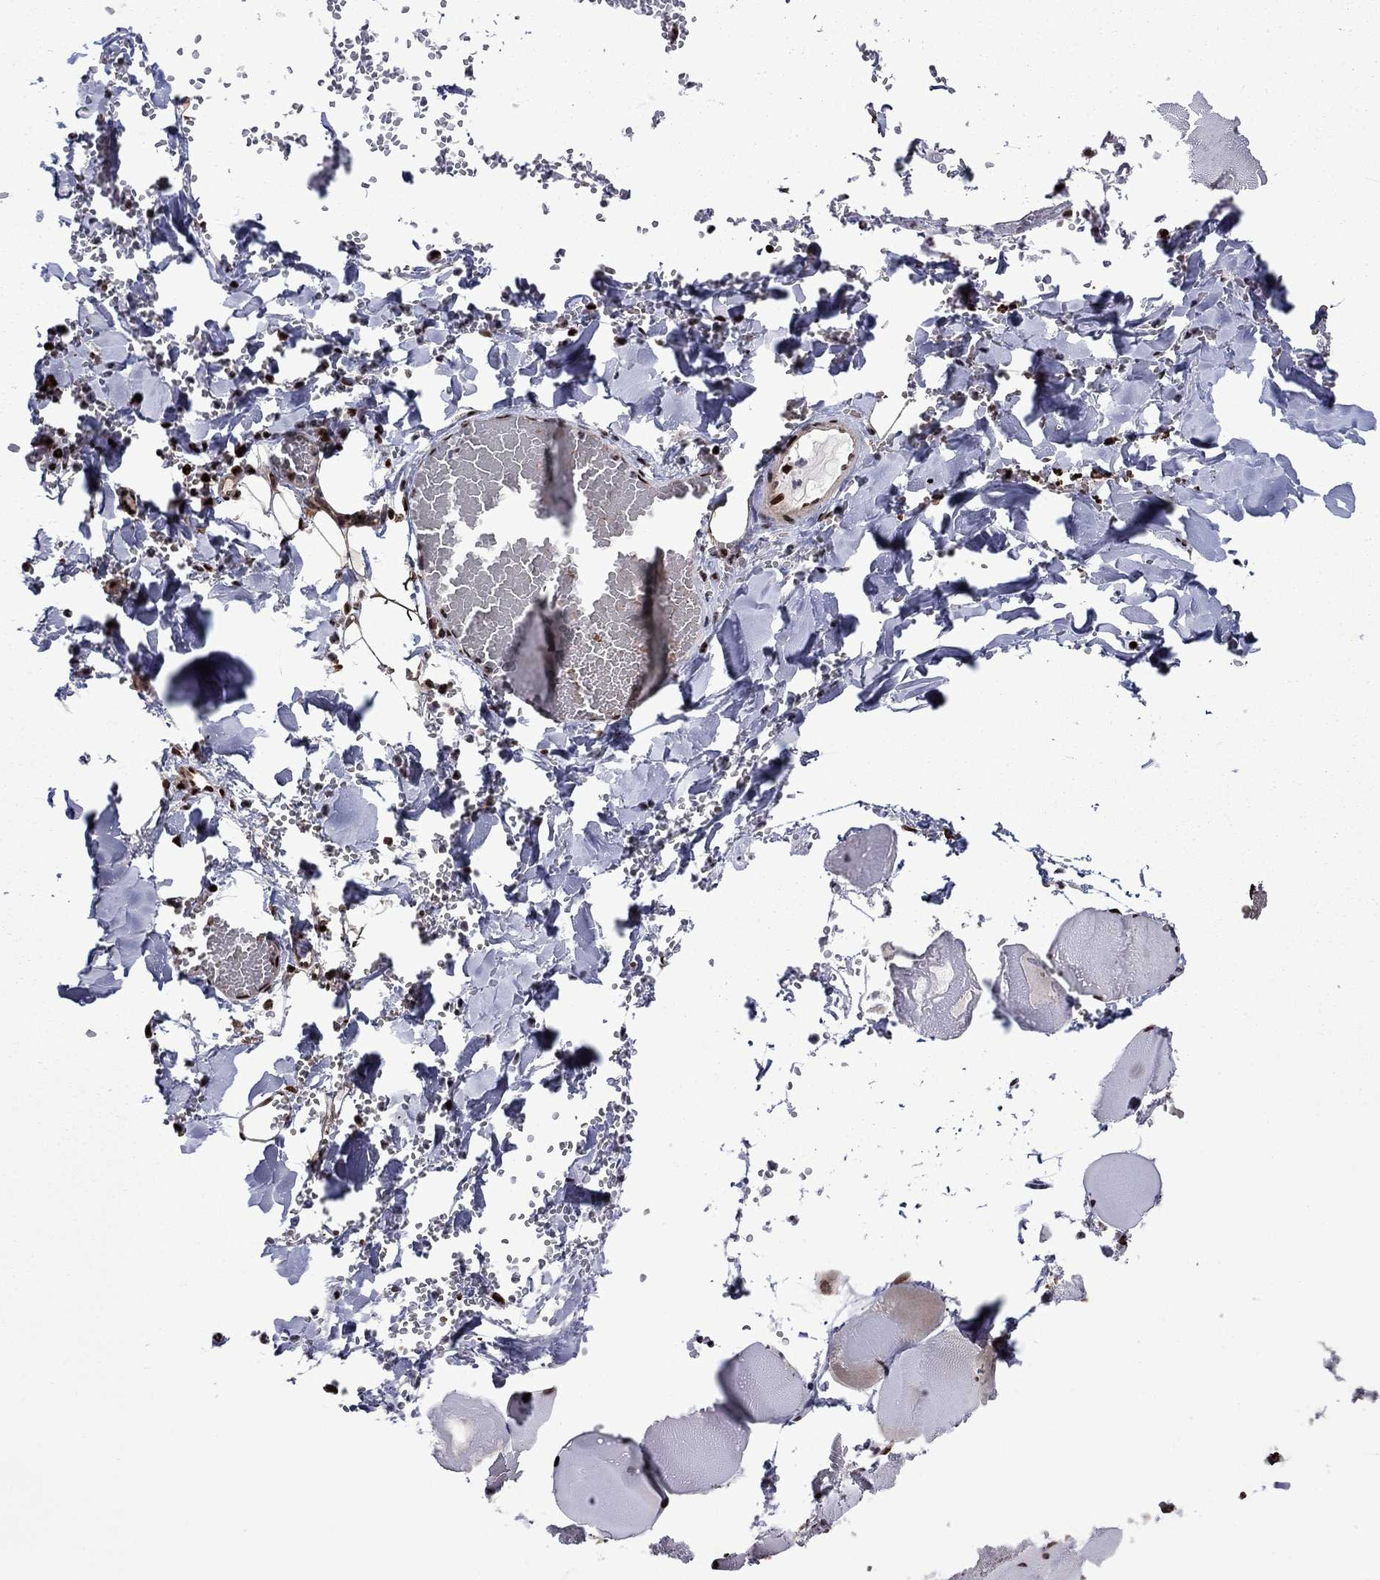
{"staining": {"intensity": "strong", "quantity": ">75%", "location": "nuclear"}, "tissue": "skeletal muscle", "cell_type": "Myocytes", "image_type": "normal", "snomed": [{"axis": "morphology", "description": "Normal tissue, NOS"}, {"axis": "morphology", "description": "Malignant melanoma, Metastatic site"}, {"axis": "topography", "description": "Skeletal muscle"}], "caption": "This is a micrograph of IHC staining of benign skeletal muscle, which shows strong positivity in the nuclear of myocytes.", "gene": "LIMK1", "patient": {"sex": "male", "age": 50}}